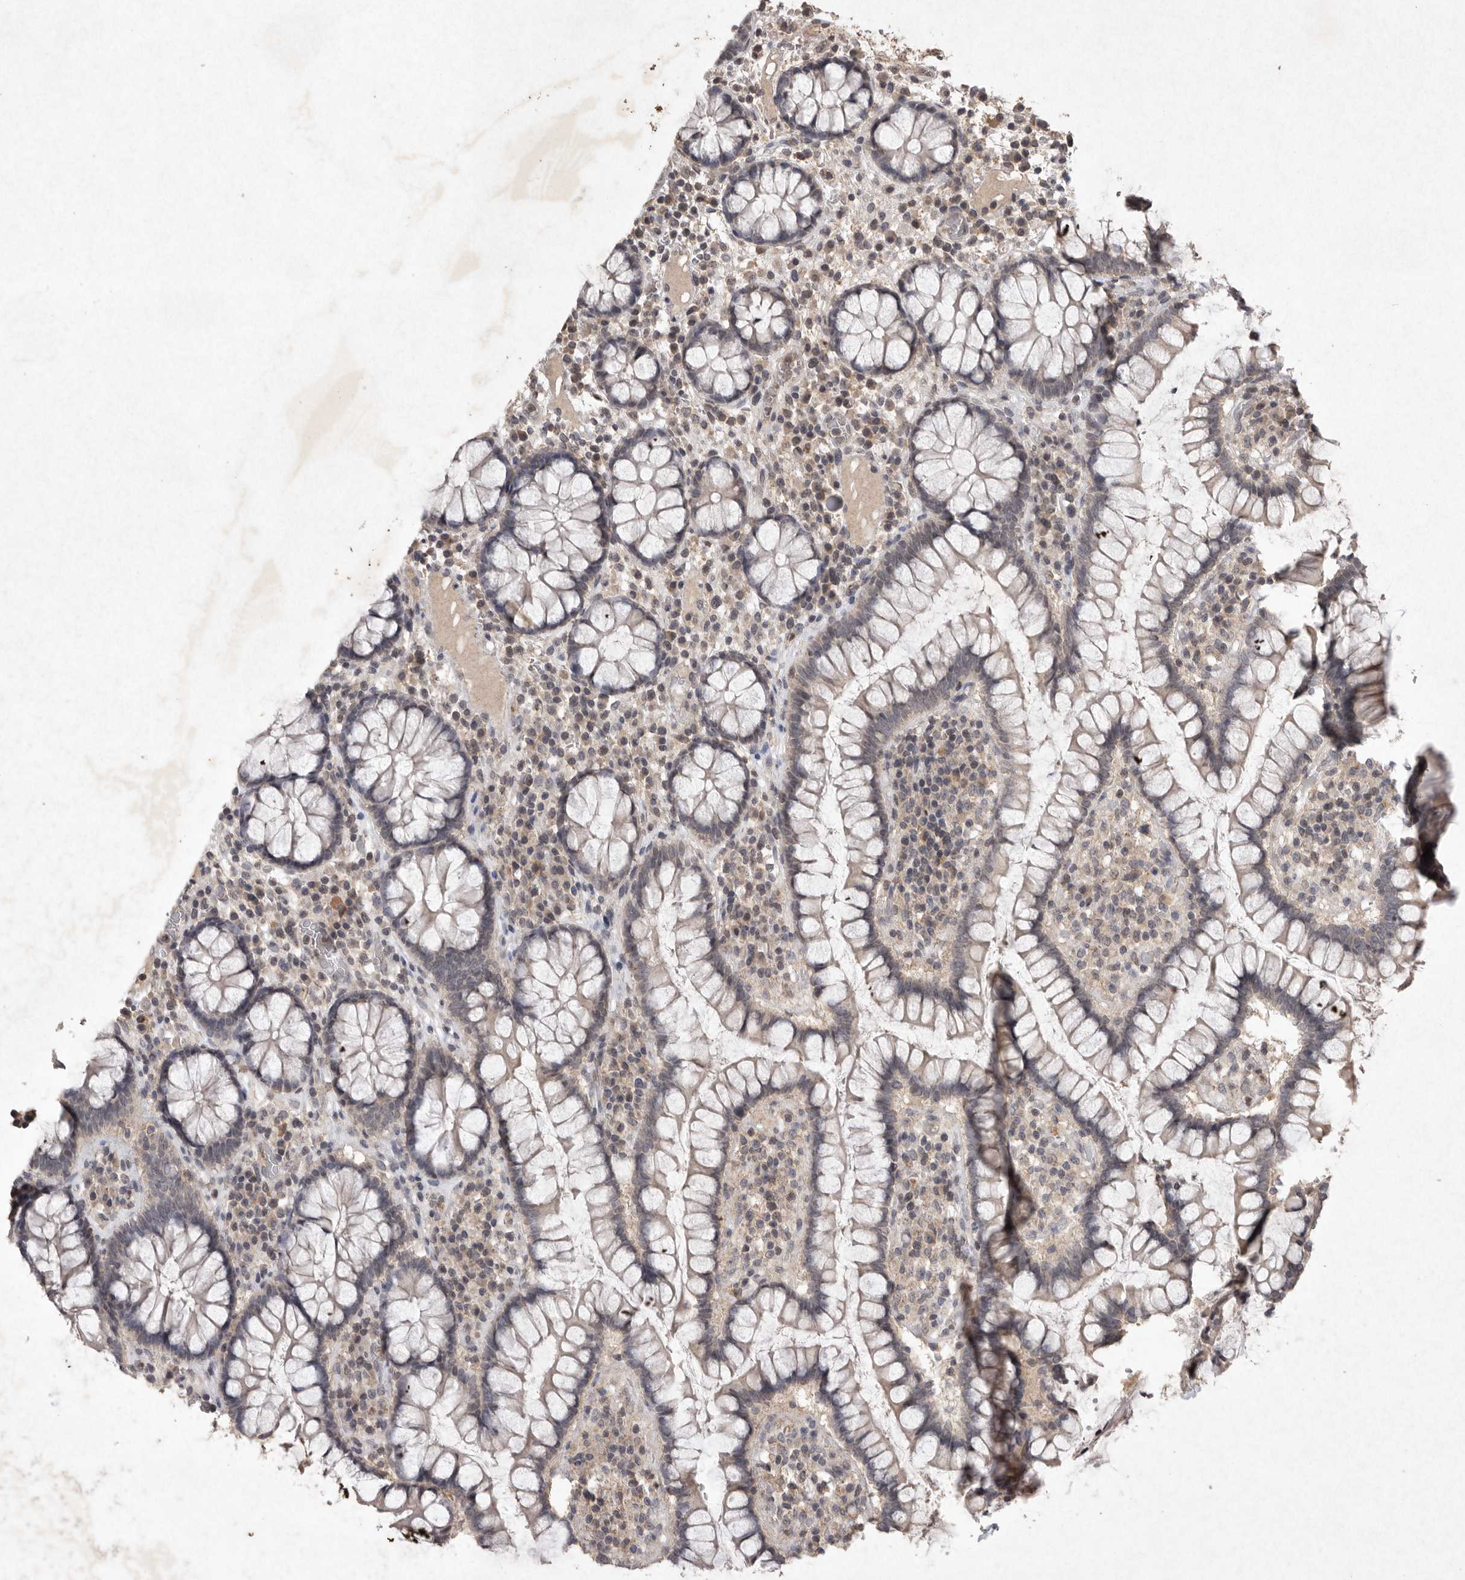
{"staining": {"intensity": "weak", "quantity": ">75%", "location": "cytoplasmic/membranous"}, "tissue": "colon", "cell_type": "Endothelial cells", "image_type": "normal", "snomed": [{"axis": "morphology", "description": "Normal tissue, NOS"}, {"axis": "topography", "description": "Colon"}], "caption": "Human colon stained for a protein (brown) displays weak cytoplasmic/membranous positive expression in approximately >75% of endothelial cells.", "gene": "APLNR", "patient": {"sex": "female", "age": 79}}